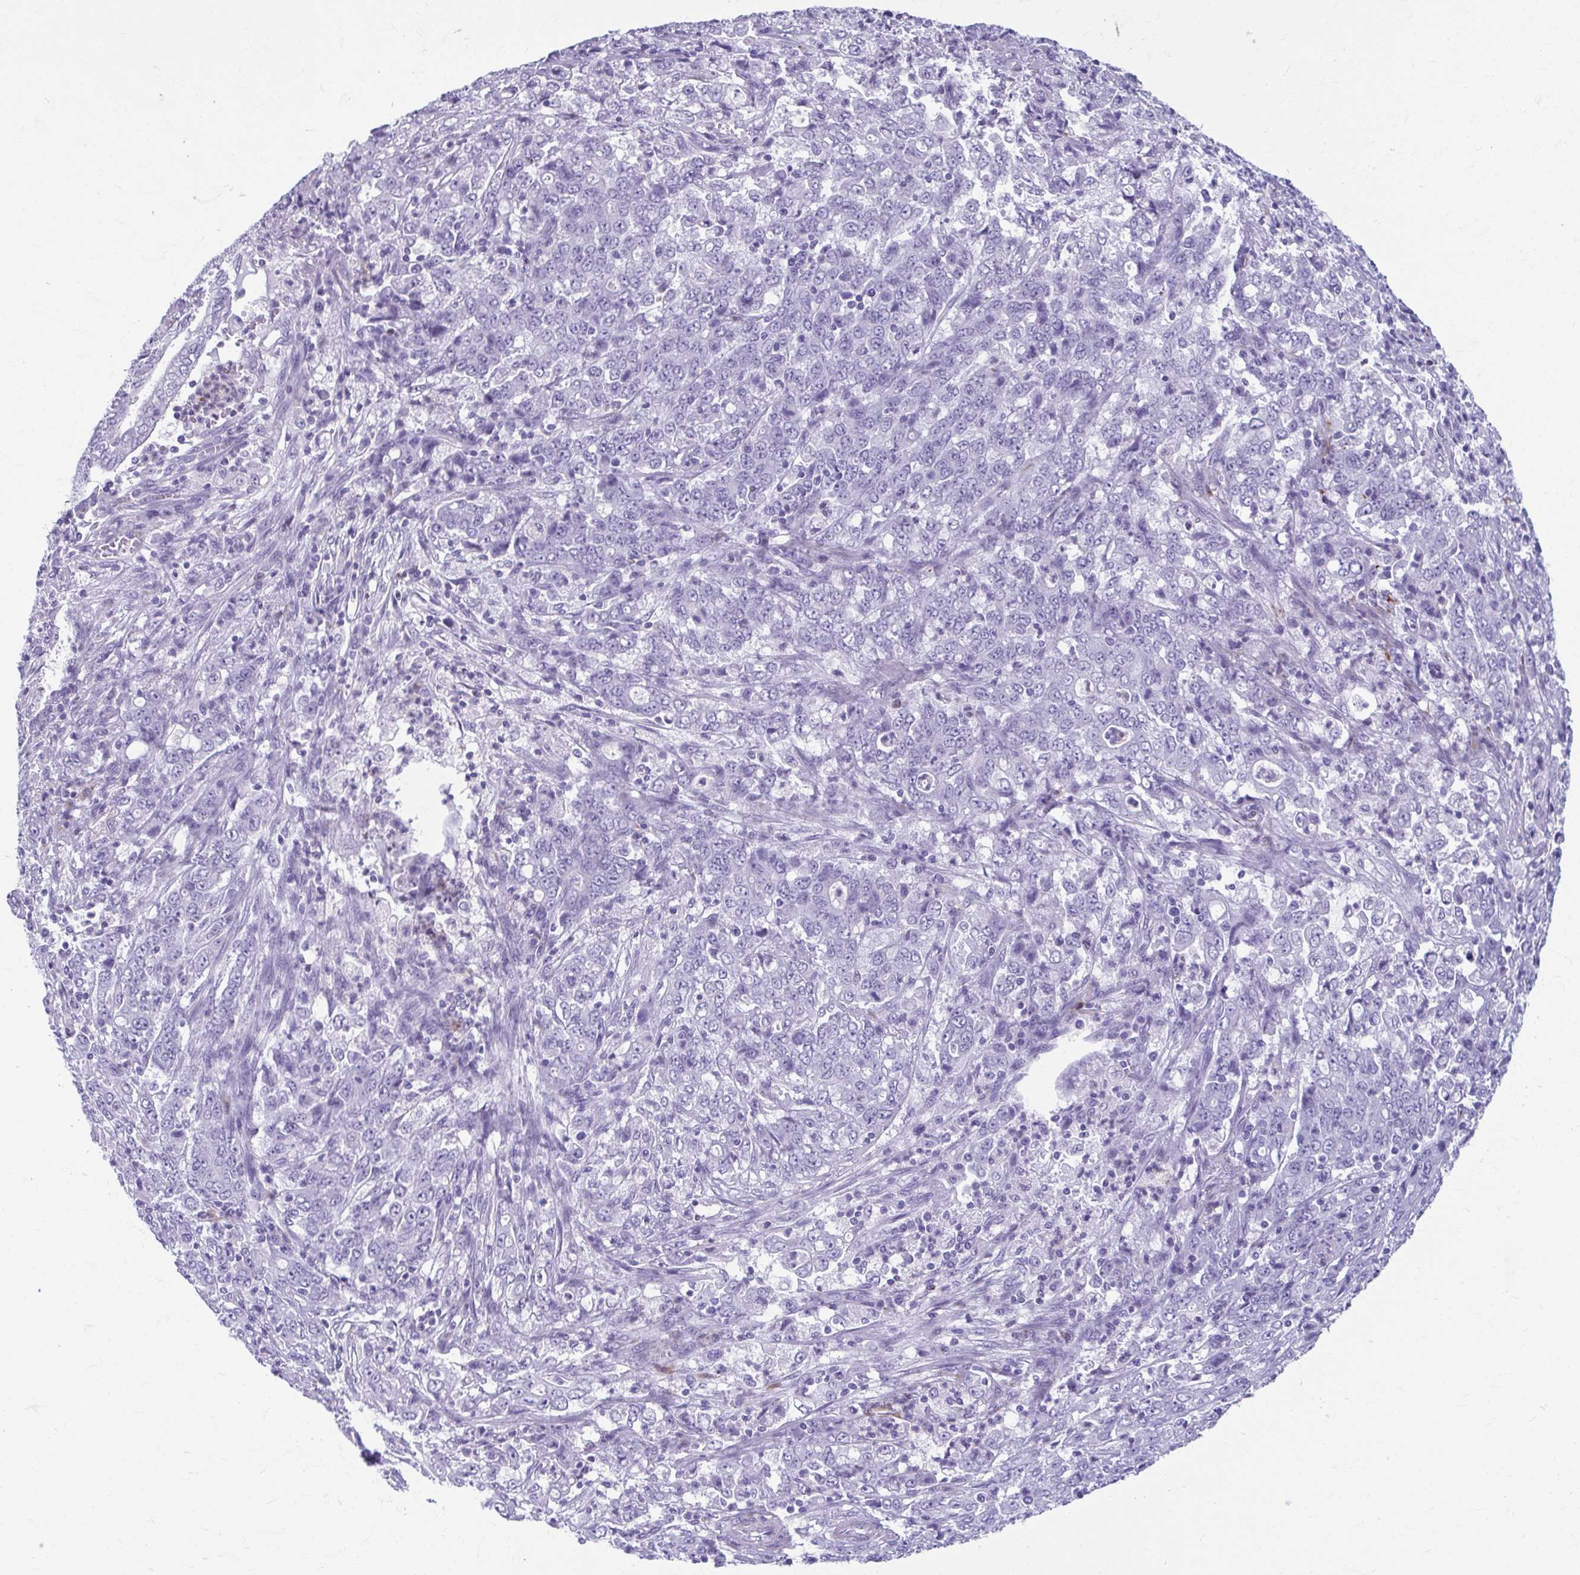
{"staining": {"intensity": "negative", "quantity": "none", "location": "none"}, "tissue": "stomach cancer", "cell_type": "Tumor cells", "image_type": "cancer", "snomed": [{"axis": "morphology", "description": "Adenocarcinoma, NOS"}, {"axis": "topography", "description": "Stomach, lower"}], "caption": "A high-resolution photomicrograph shows immunohistochemistry (IHC) staining of stomach cancer (adenocarcinoma), which demonstrates no significant expression in tumor cells. Brightfield microscopy of IHC stained with DAB (3,3'-diaminobenzidine) (brown) and hematoxylin (blue), captured at high magnification.", "gene": "TCEAL3", "patient": {"sex": "female", "age": 71}}